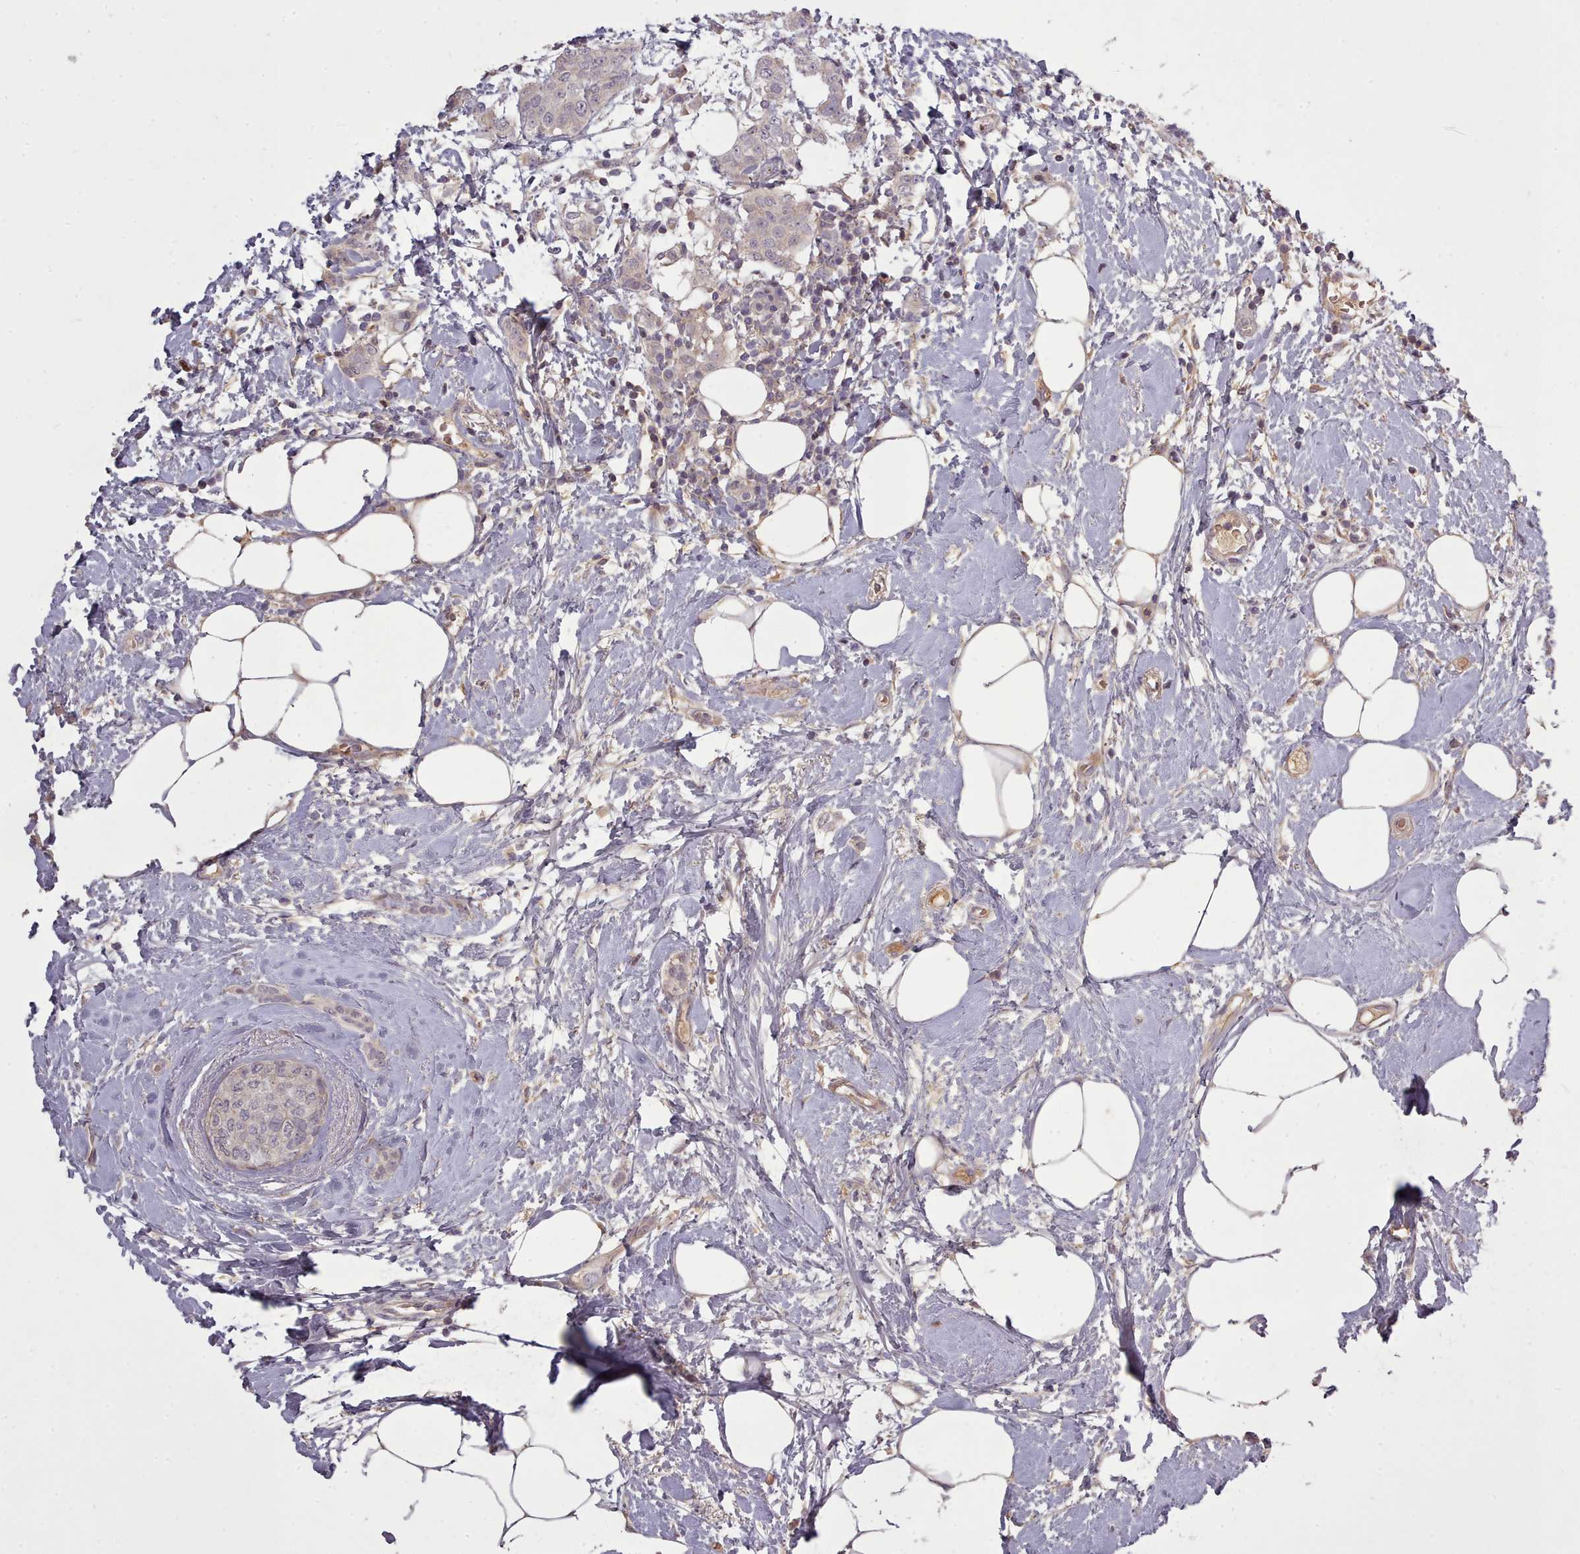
{"staining": {"intensity": "negative", "quantity": "none", "location": "none"}, "tissue": "breast cancer", "cell_type": "Tumor cells", "image_type": "cancer", "snomed": [{"axis": "morphology", "description": "Duct carcinoma"}, {"axis": "topography", "description": "Breast"}], "caption": "There is no significant expression in tumor cells of breast cancer (infiltrating ductal carcinoma).", "gene": "LEFTY2", "patient": {"sex": "female", "age": 72}}